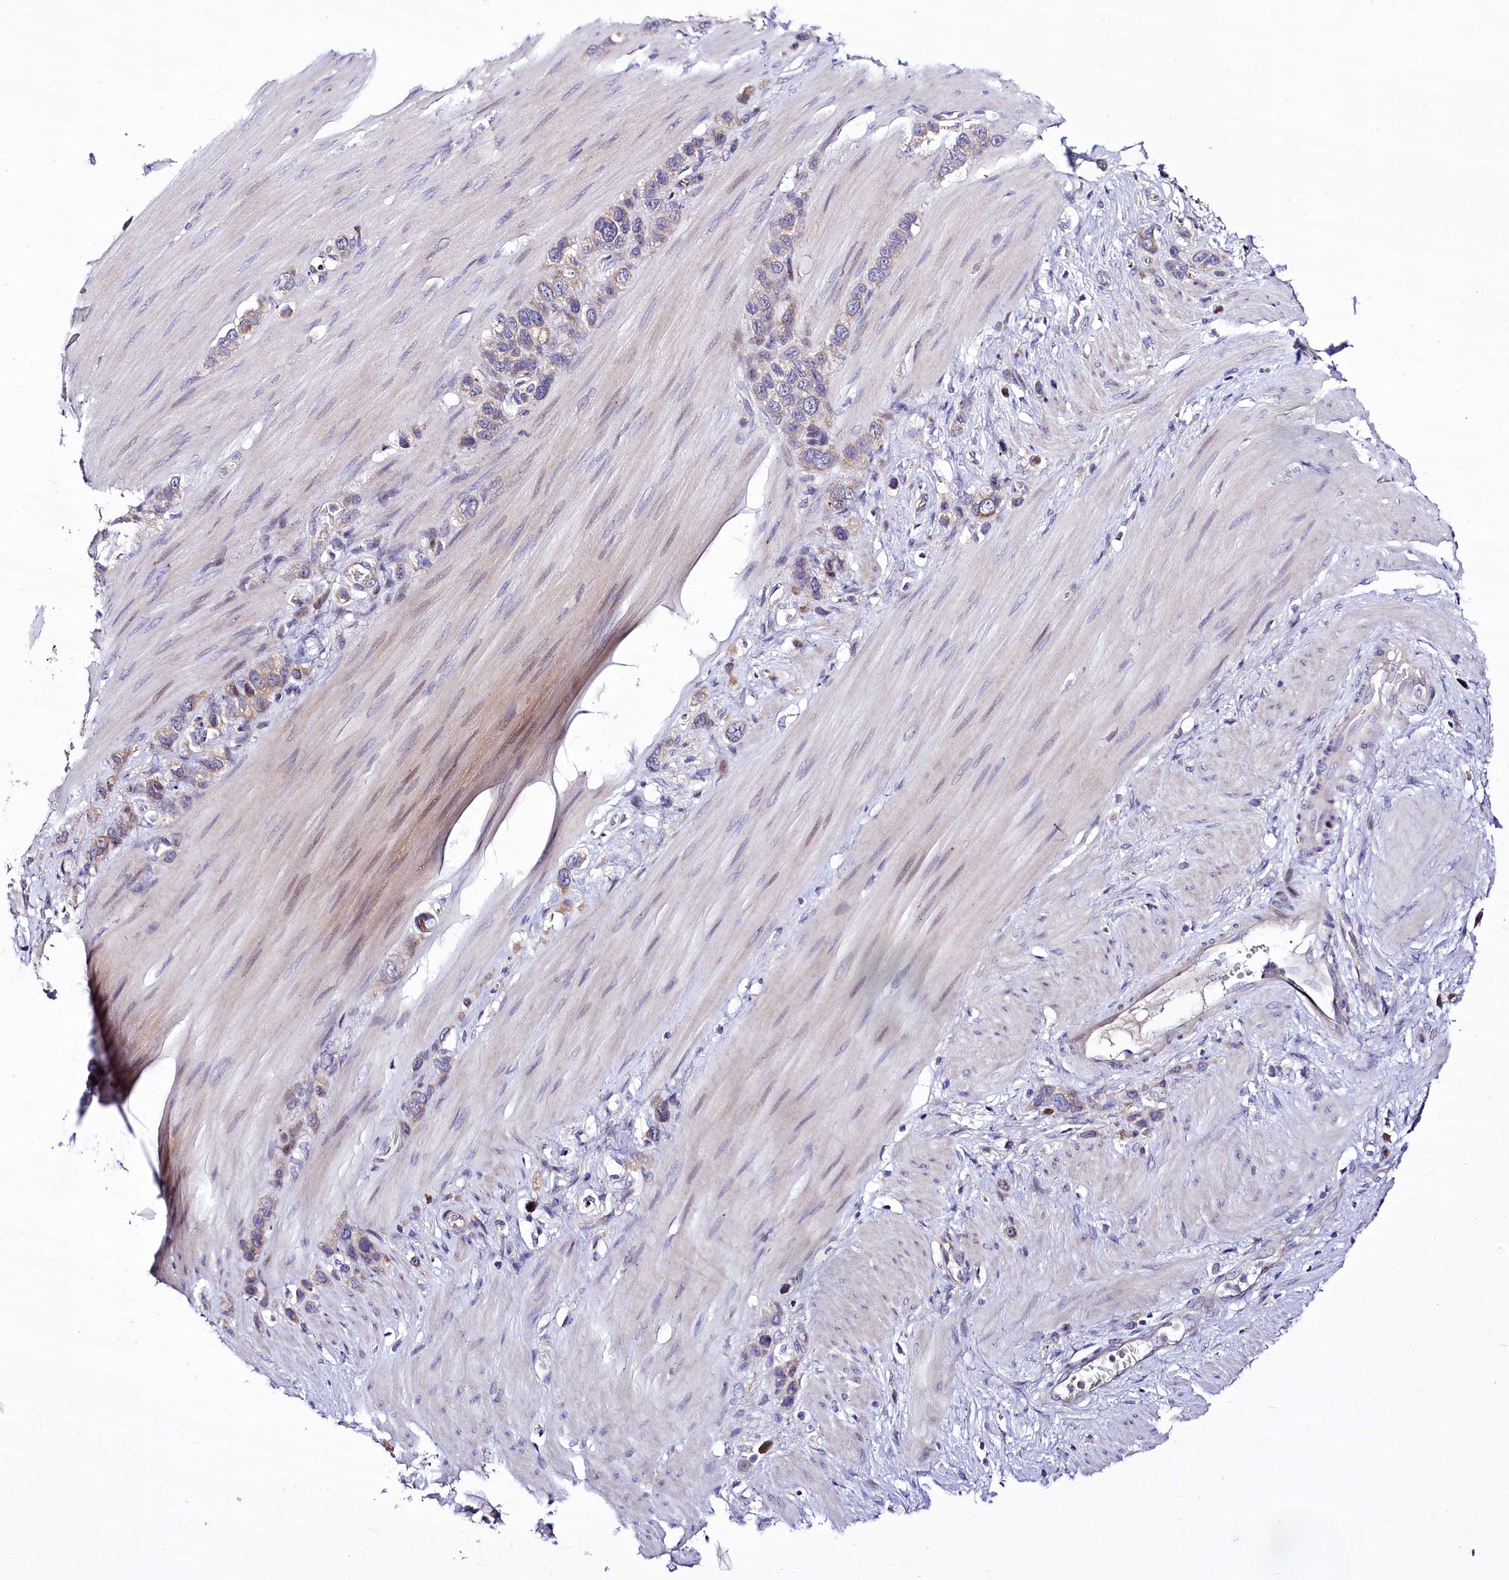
{"staining": {"intensity": "weak", "quantity": "<25%", "location": "cytoplasmic/membranous"}, "tissue": "stomach cancer", "cell_type": "Tumor cells", "image_type": "cancer", "snomed": [{"axis": "morphology", "description": "Adenocarcinoma, NOS"}, {"axis": "morphology", "description": "Adenocarcinoma, High grade"}, {"axis": "topography", "description": "Stomach, upper"}, {"axis": "topography", "description": "Stomach, lower"}], "caption": "Immunohistochemistry of stomach cancer (adenocarcinoma) exhibits no positivity in tumor cells.", "gene": "ZC3H12C", "patient": {"sex": "female", "age": 65}}